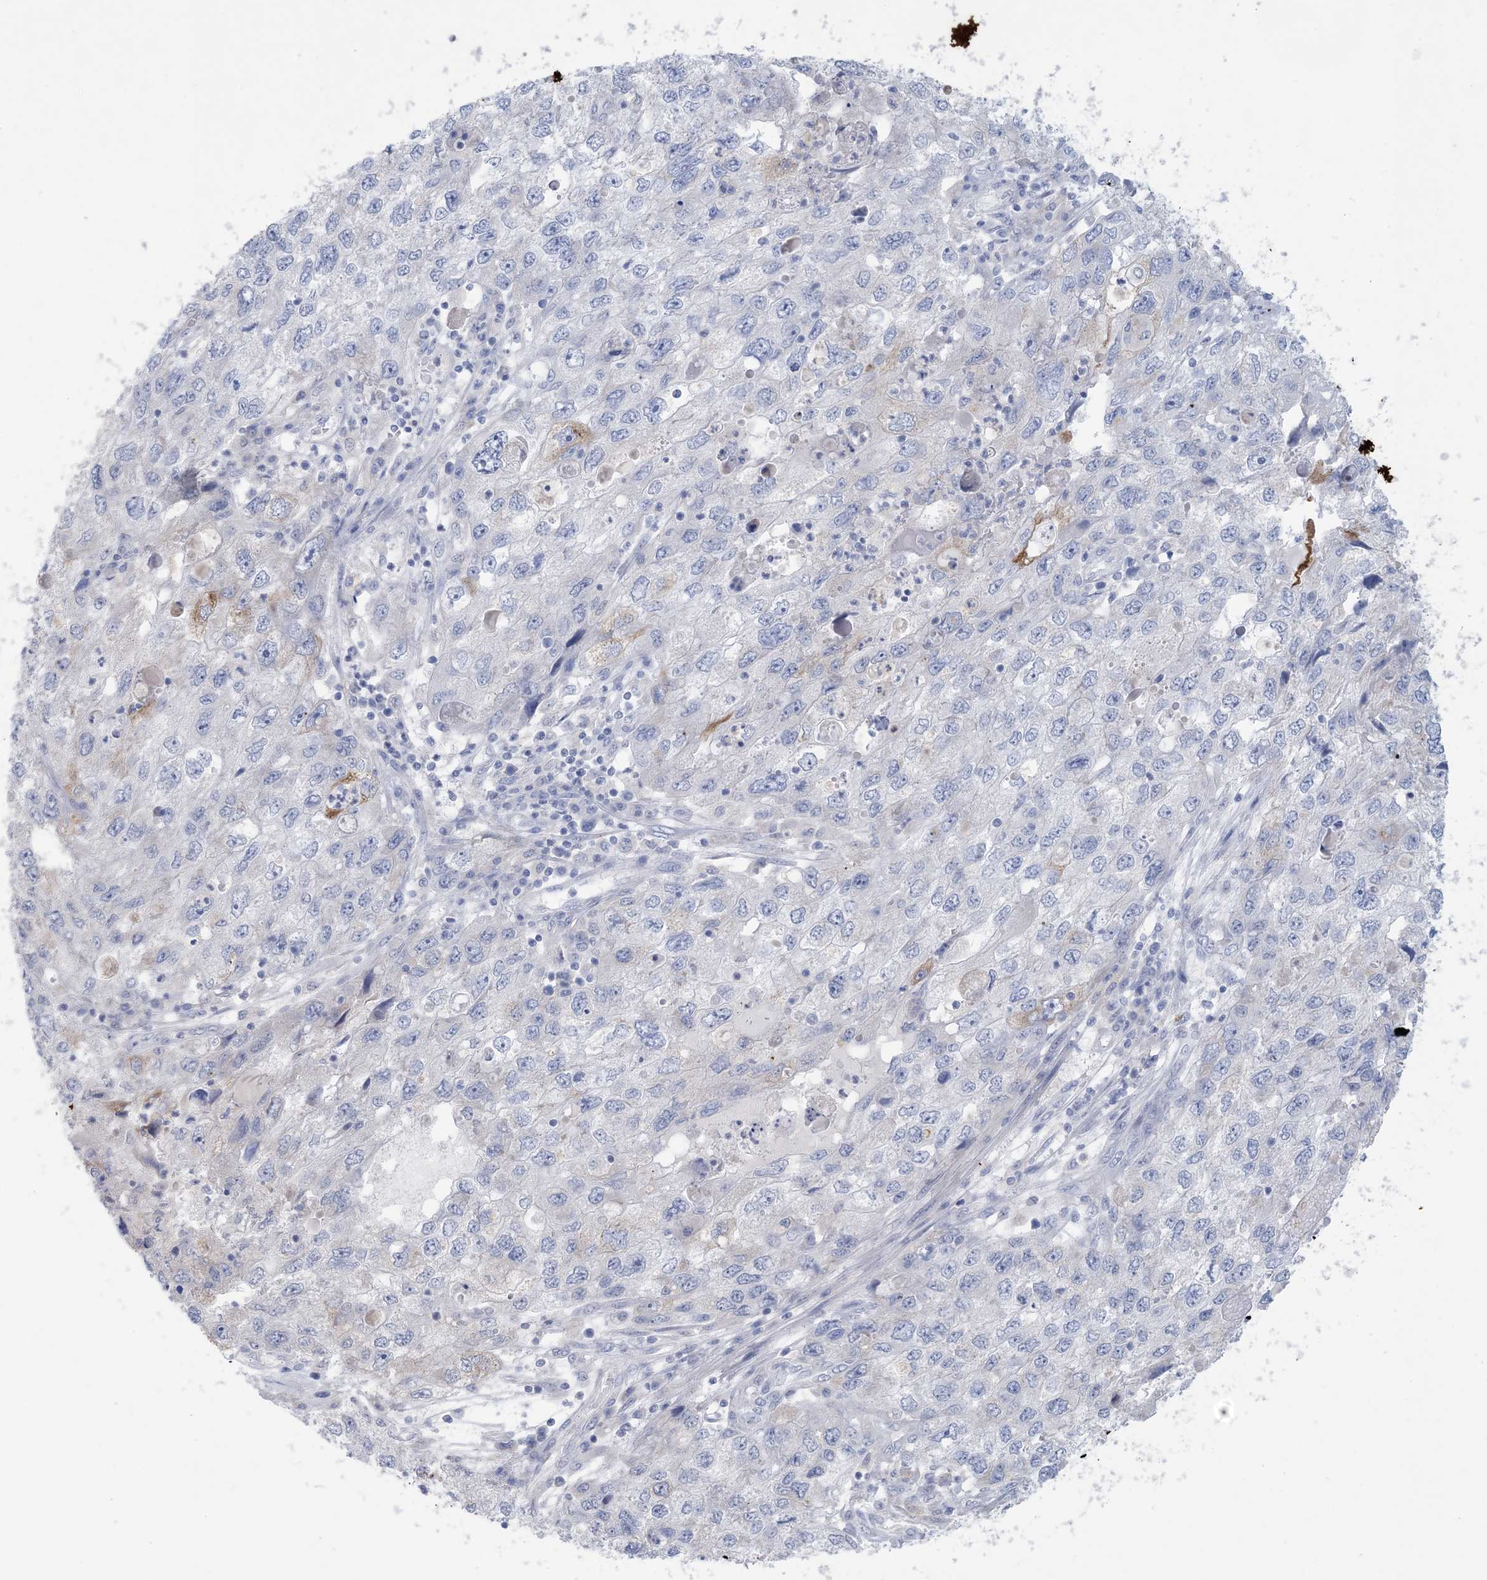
{"staining": {"intensity": "negative", "quantity": "none", "location": "none"}, "tissue": "endometrial cancer", "cell_type": "Tumor cells", "image_type": "cancer", "snomed": [{"axis": "morphology", "description": "Adenocarcinoma, NOS"}, {"axis": "topography", "description": "Endometrium"}], "caption": "Tumor cells show no significant protein positivity in endometrial cancer.", "gene": "GABRG1", "patient": {"sex": "female", "age": 49}}